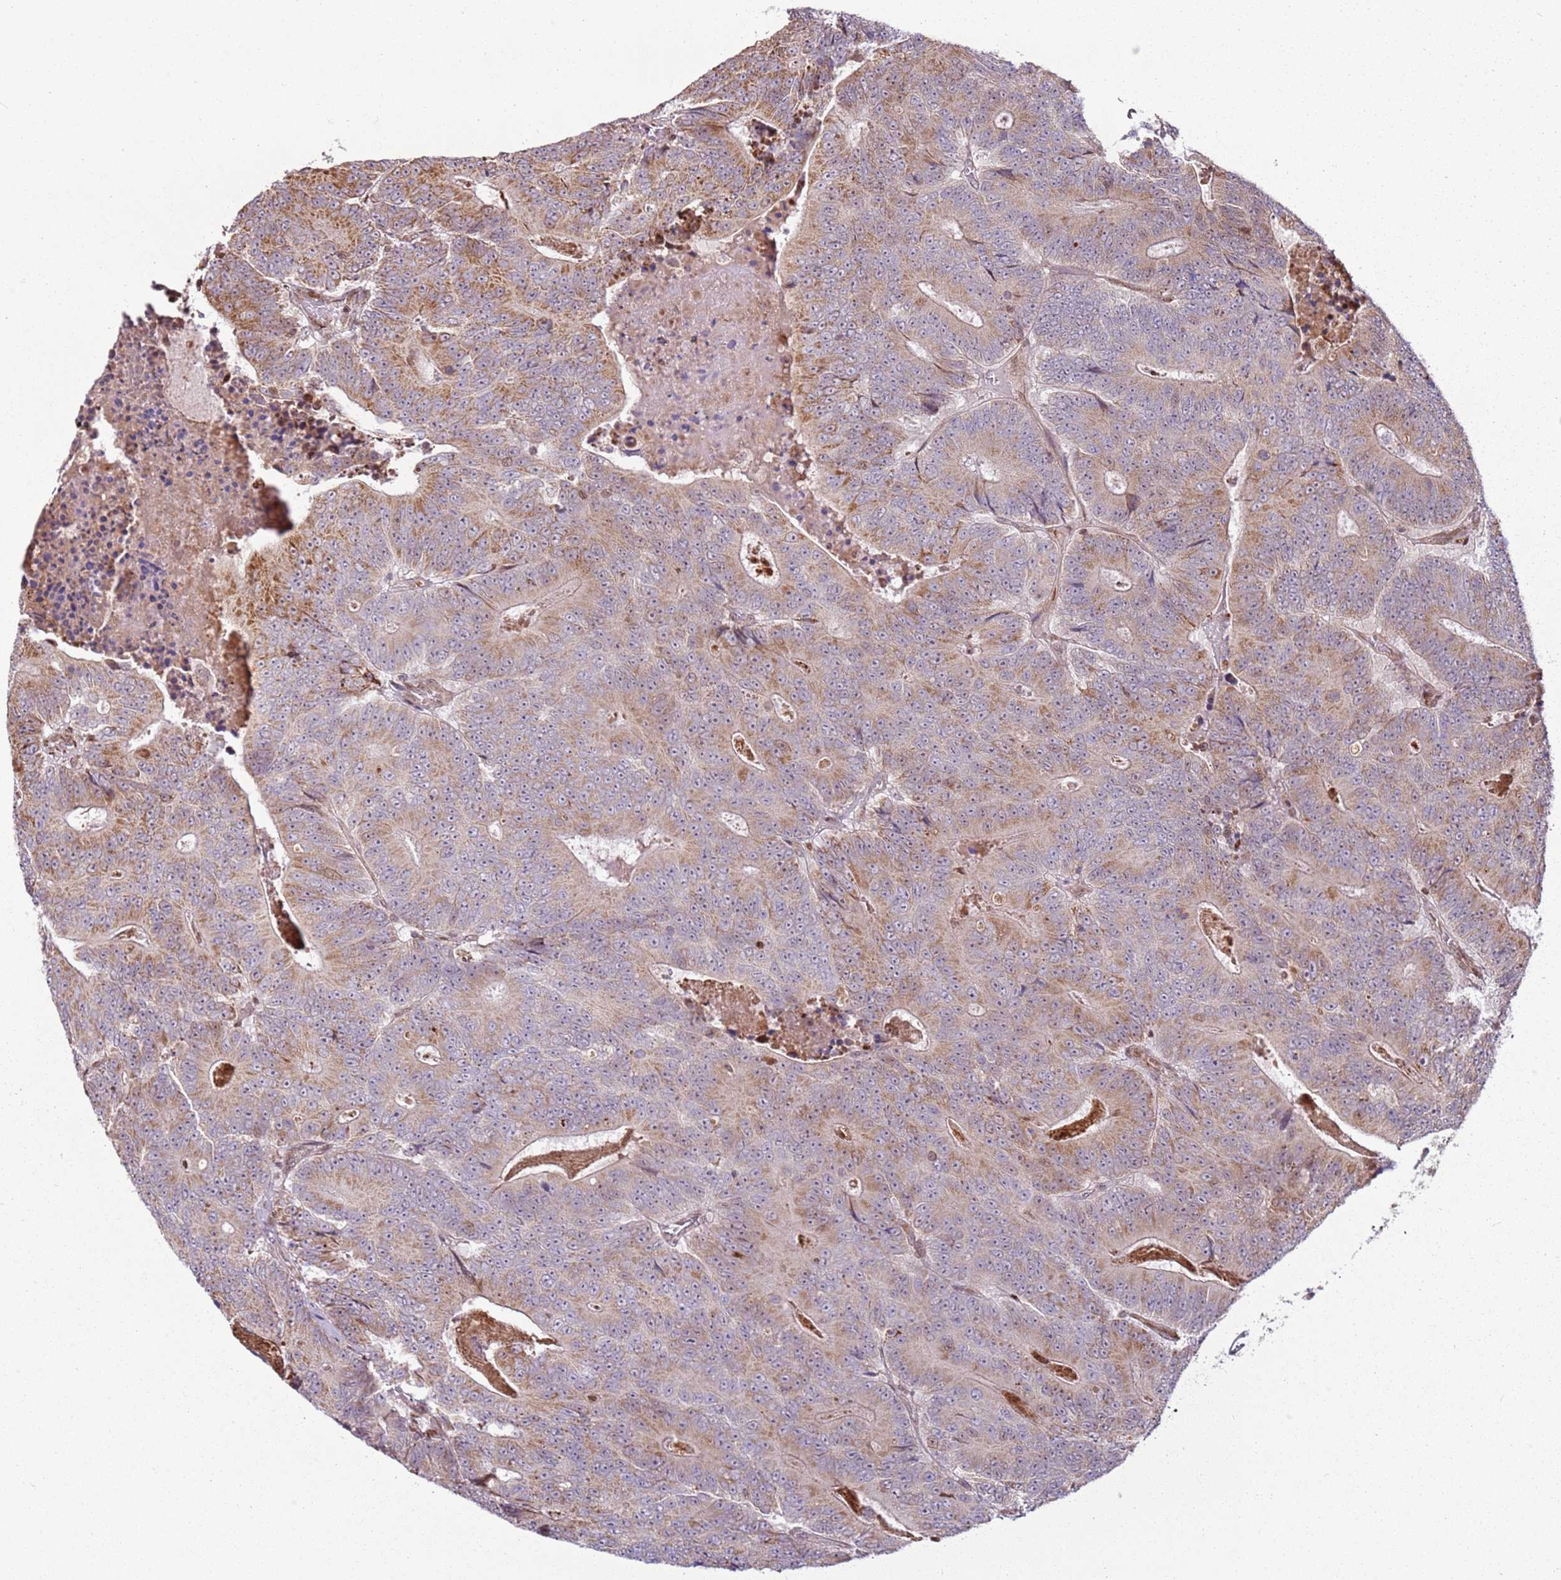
{"staining": {"intensity": "moderate", "quantity": "25%-75%", "location": "cytoplasmic/membranous"}, "tissue": "colorectal cancer", "cell_type": "Tumor cells", "image_type": "cancer", "snomed": [{"axis": "morphology", "description": "Adenocarcinoma, NOS"}, {"axis": "topography", "description": "Colon"}], "caption": "A micrograph of human colorectal adenocarcinoma stained for a protein exhibits moderate cytoplasmic/membranous brown staining in tumor cells.", "gene": "PCTP", "patient": {"sex": "male", "age": 83}}